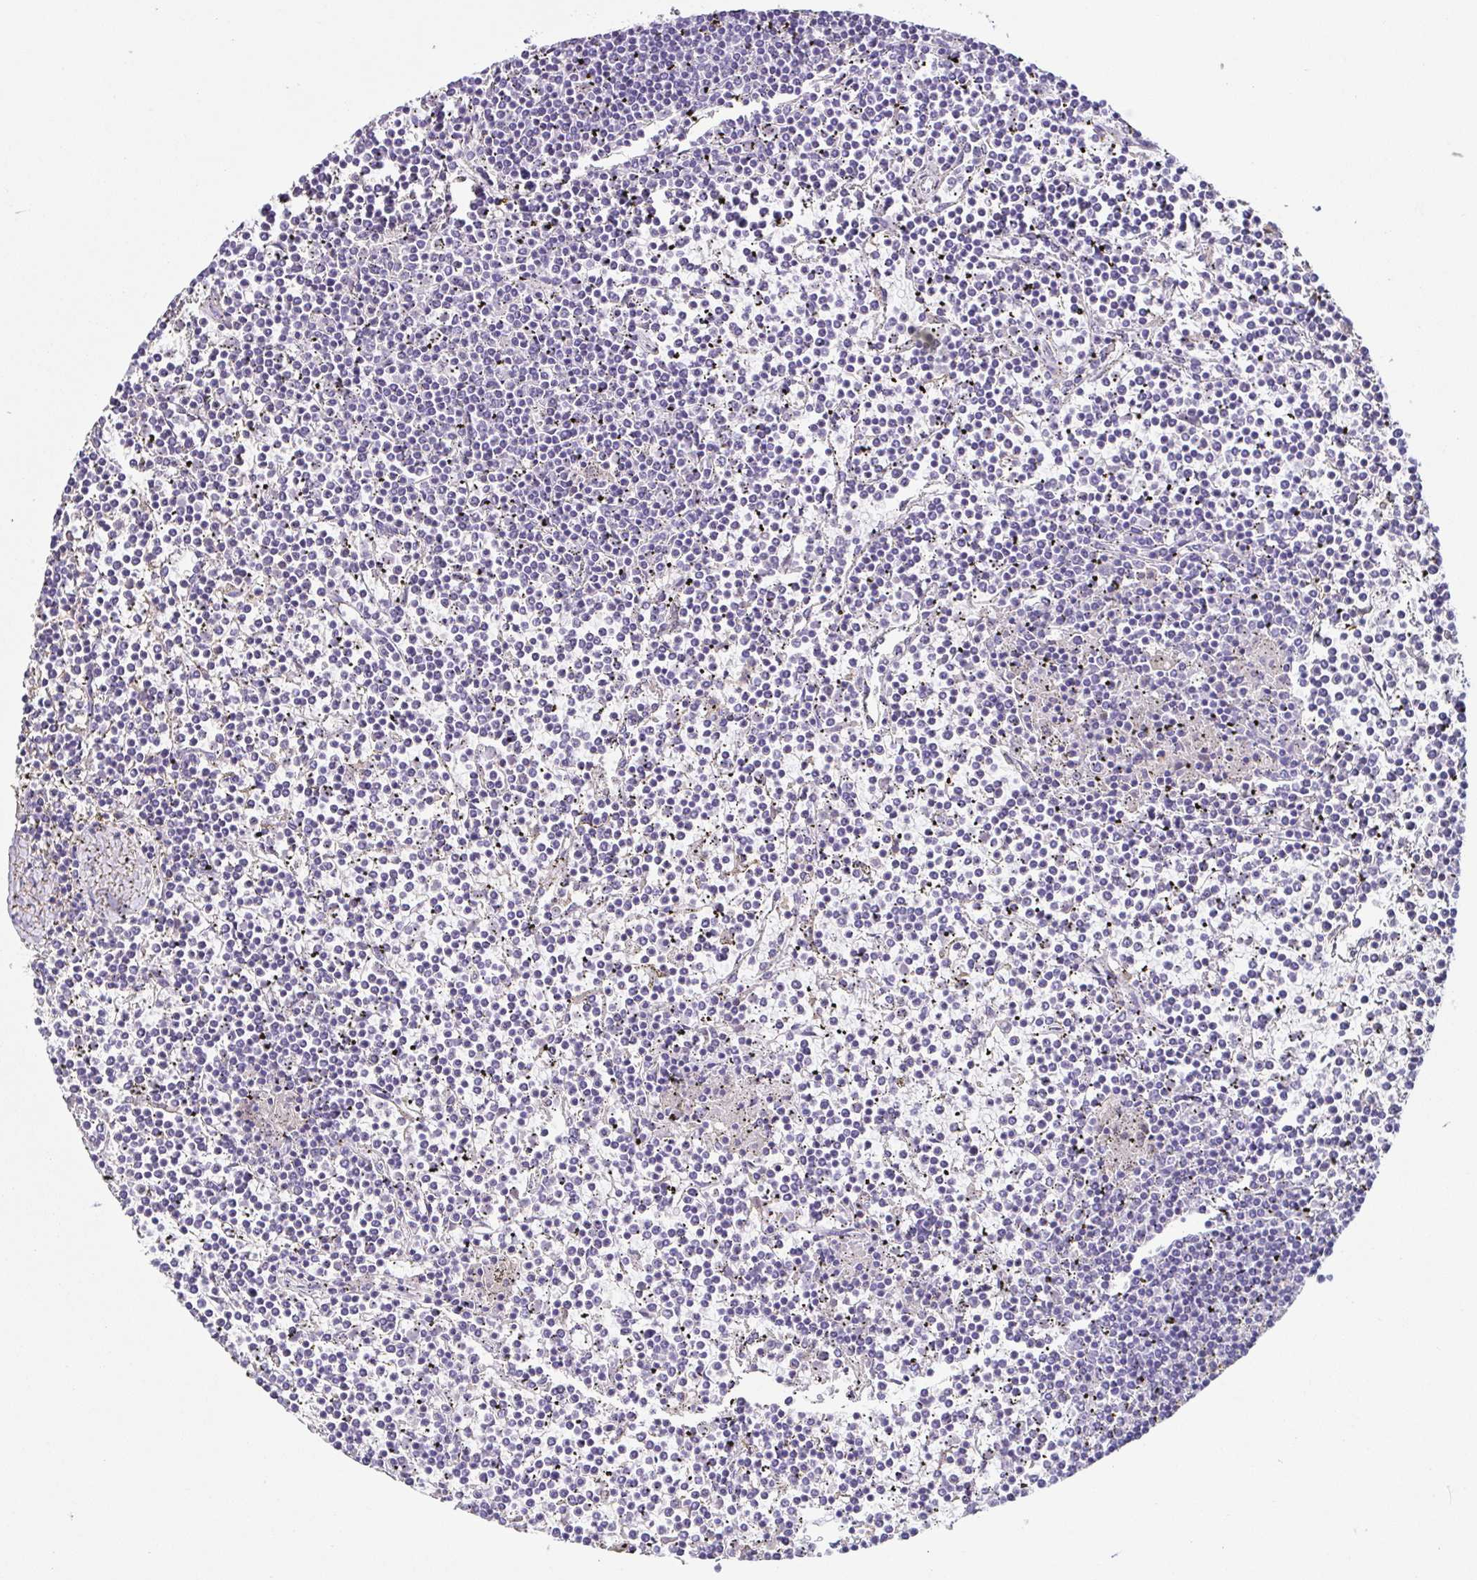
{"staining": {"intensity": "negative", "quantity": "none", "location": "none"}, "tissue": "lymphoma", "cell_type": "Tumor cells", "image_type": "cancer", "snomed": [{"axis": "morphology", "description": "Malignant lymphoma, non-Hodgkin's type, Low grade"}, {"axis": "topography", "description": "Spleen"}], "caption": "Image shows no significant protein staining in tumor cells of low-grade malignant lymphoma, non-Hodgkin's type.", "gene": "ANXA10", "patient": {"sex": "female", "age": 19}}